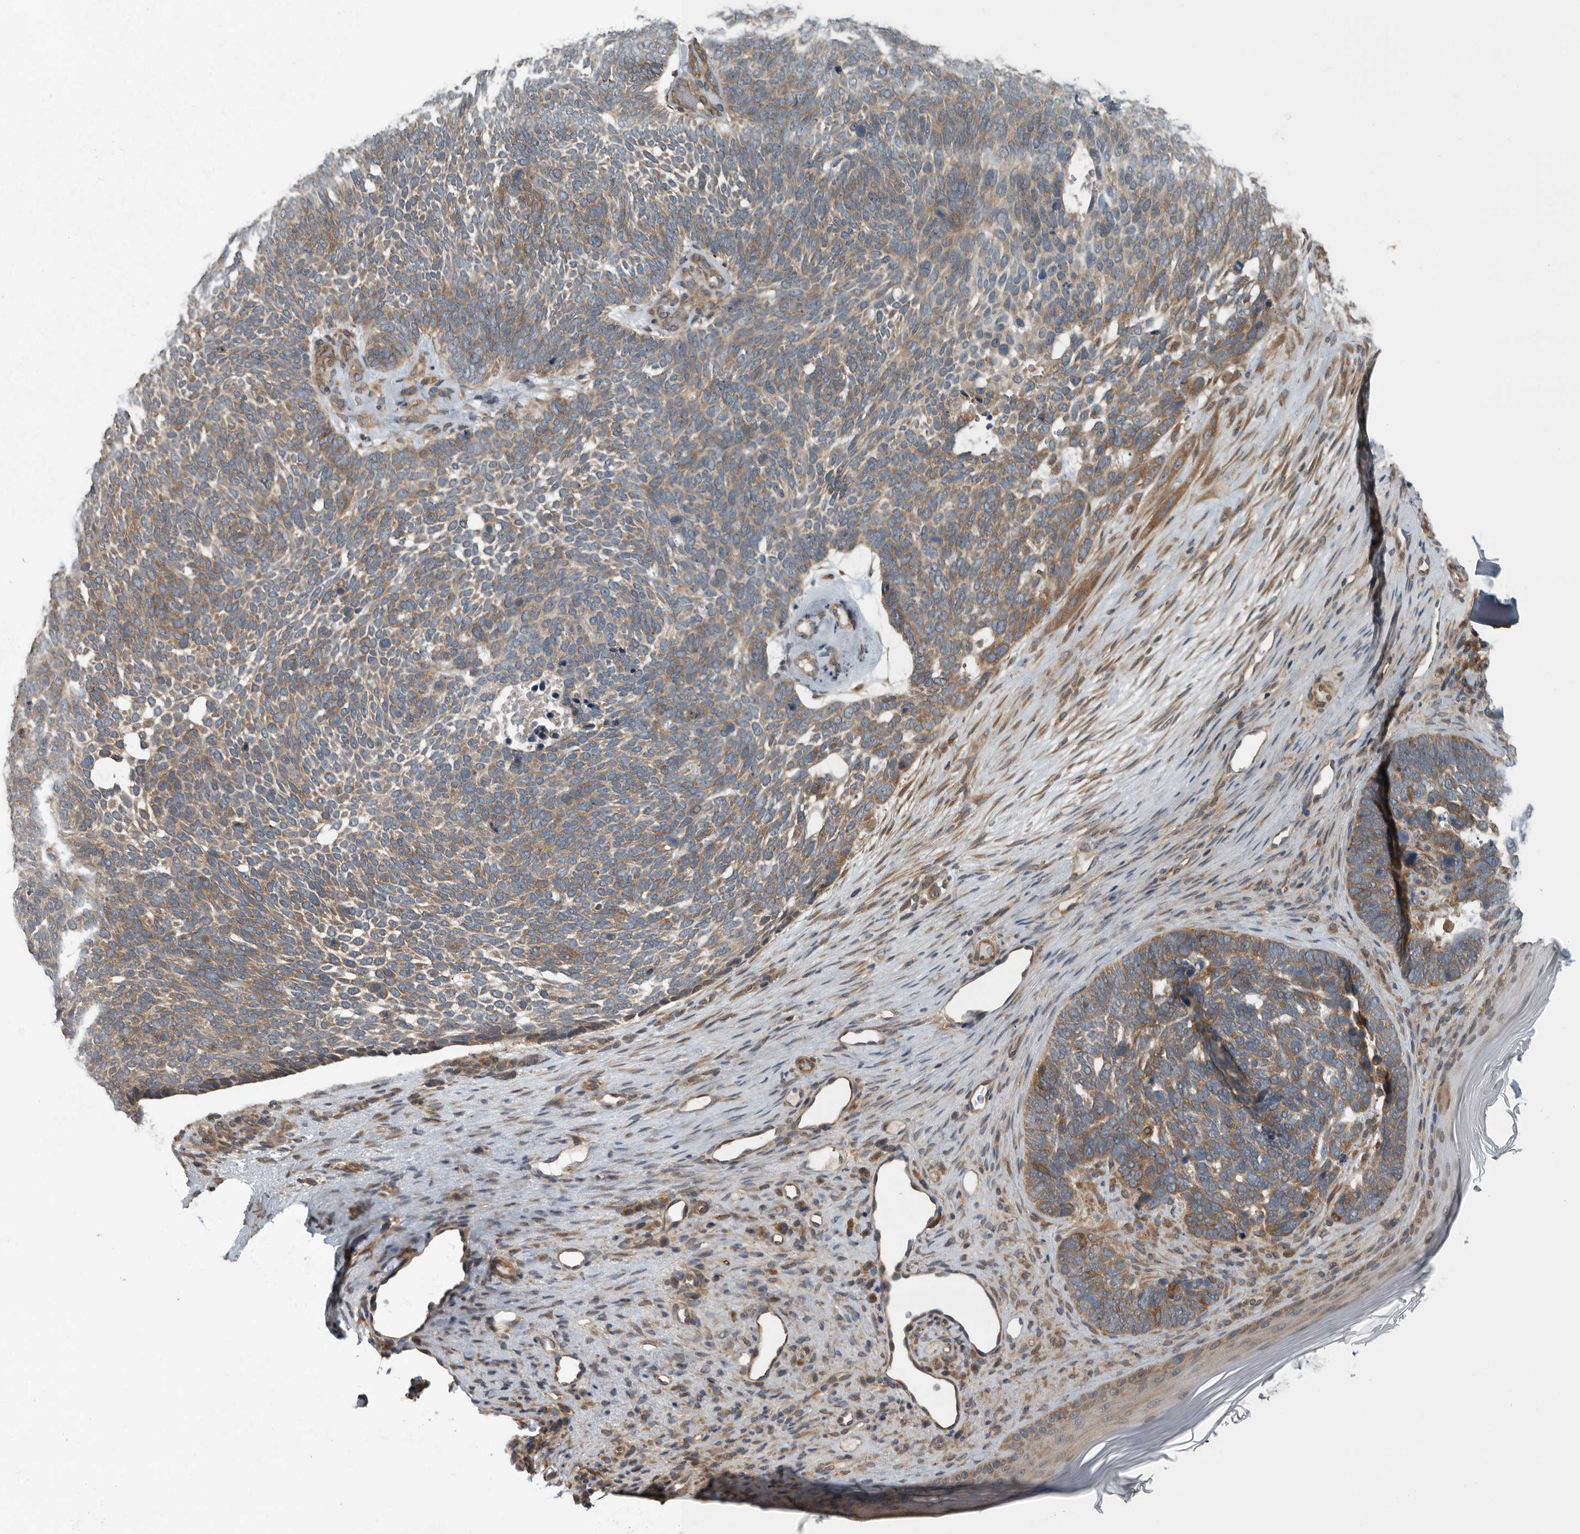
{"staining": {"intensity": "moderate", "quantity": ">75%", "location": "cytoplasmic/membranous"}, "tissue": "skin cancer", "cell_type": "Tumor cells", "image_type": "cancer", "snomed": [{"axis": "morphology", "description": "Basal cell carcinoma"}, {"axis": "topography", "description": "Skin"}], "caption": "Tumor cells demonstrate medium levels of moderate cytoplasmic/membranous staining in about >75% of cells in human skin cancer. The staining was performed using DAB, with brown indicating positive protein expression. Nuclei are stained blue with hematoxylin.", "gene": "AMFR", "patient": {"sex": "female", "age": 85}}